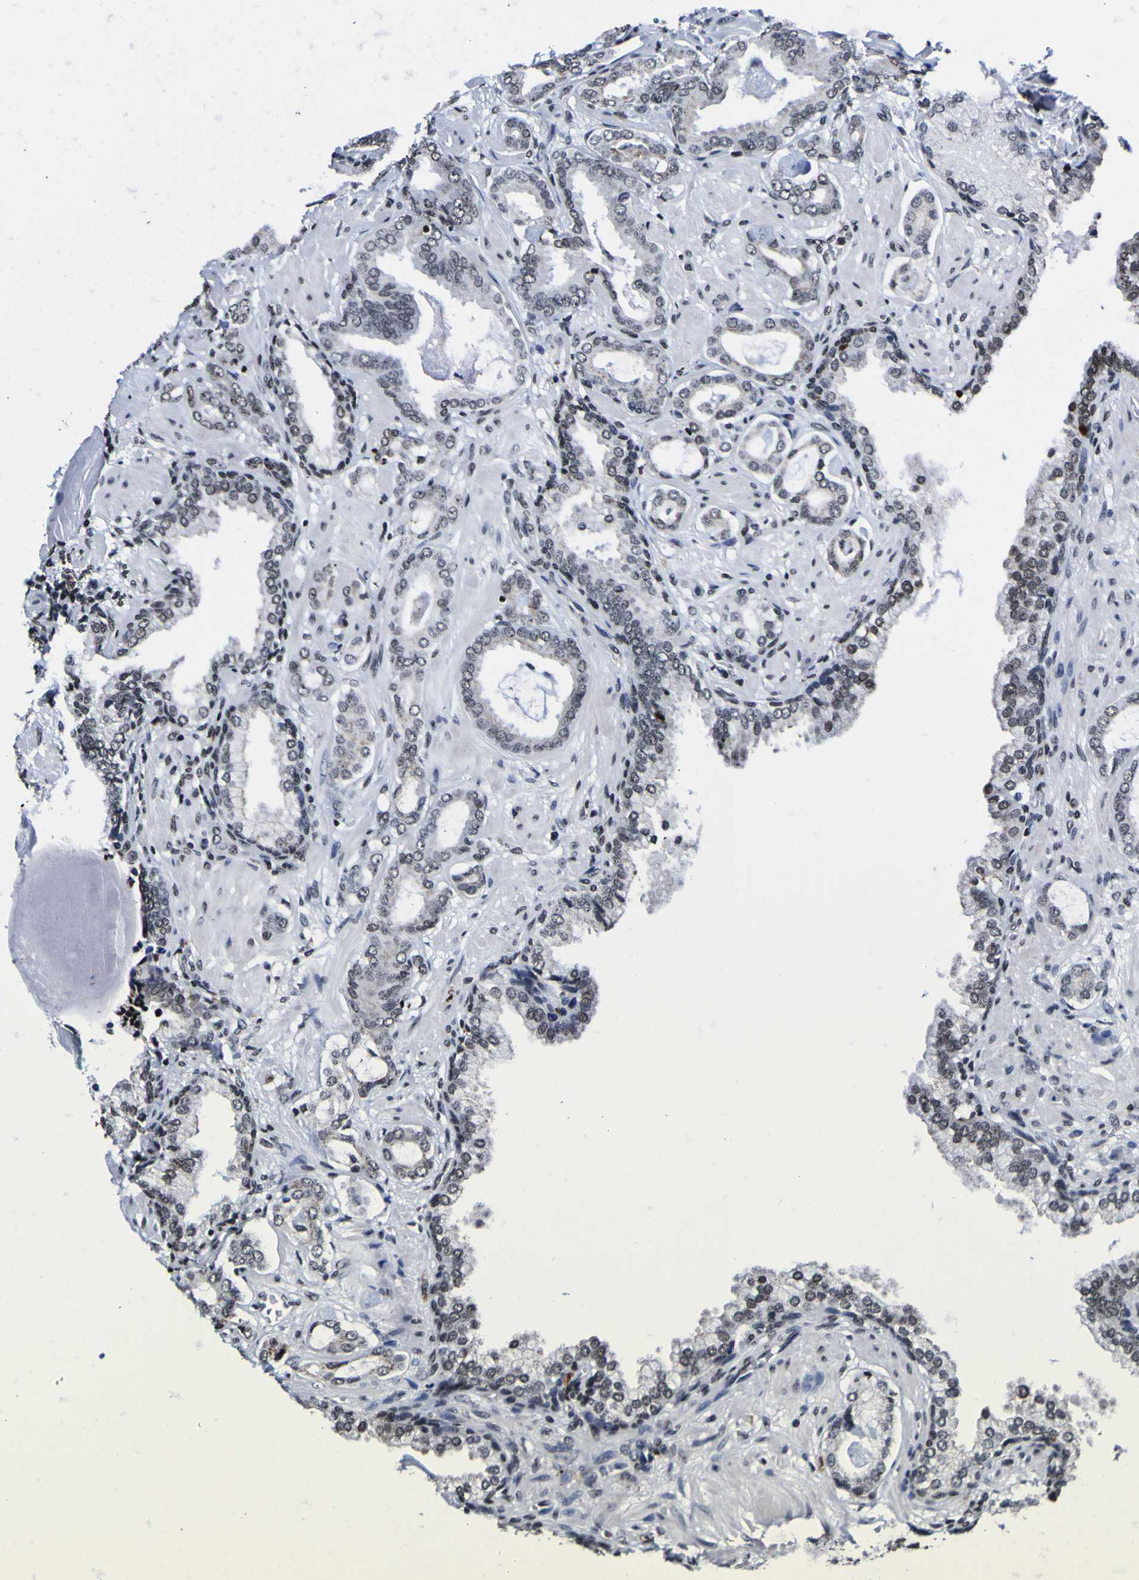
{"staining": {"intensity": "negative", "quantity": "none", "location": "none"}, "tissue": "prostate cancer", "cell_type": "Tumor cells", "image_type": "cancer", "snomed": [{"axis": "morphology", "description": "Adenocarcinoma, Low grade"}, {"axis": "topography", "description": "Prostate"}], "caption": "Photomicrograph shows no protein positivity in tumor cells of prostate cancer (low-grade adenocarcinoma) tissue.", "gene": "PIAS1", "patient": {"sex": "male", "age": 53}}